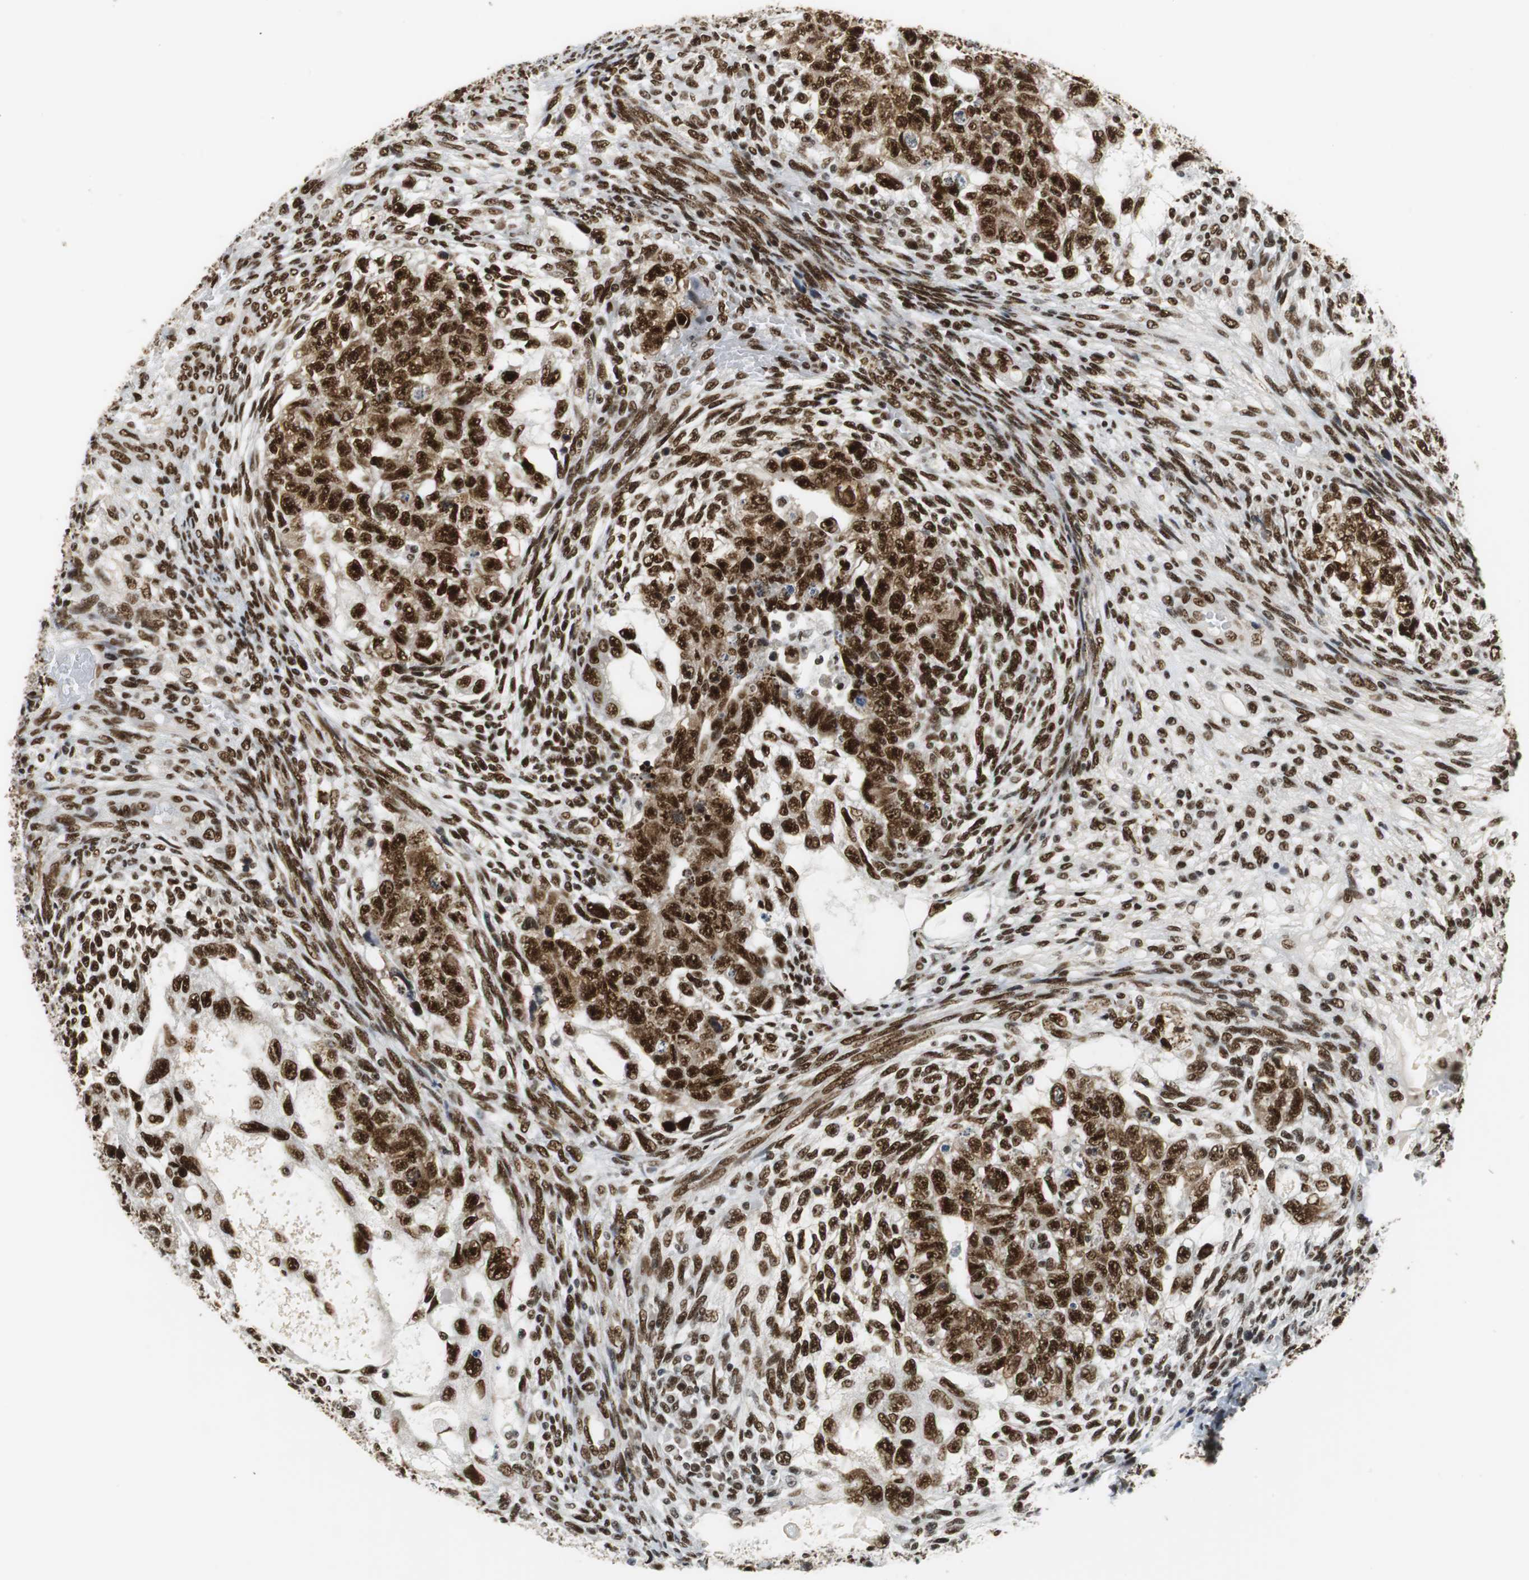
{"staining": {"intensity": "strong", "quantity": ">75%", "location": "cytoplasmic/membranous,nuclear"}, "tissue": "testis cancer", "cell_type": "Tumor cells", "image_type": "cancer", "snomed": [{"axis": "morphology", "description": "Normal tissue, NOS"}, {"axis": "morphology", "description": "Carcinoma, Embryonal, NOS"}, {"axis": "topography", "description": "Testis"}], "caption": "High-magnification brightfield microscopy of testis cancer (embryonal carcinoma) stained with DAB (3,3'-diaminobenzidine) (brown) and counterstained with hematoxylin (blue). tumor cells exhibit strong cytoplasmic/membranous and nuclear expression is seen in approximately>75% of cells.", "gene": "PRKDC", "patient": {"sex": "male", "age": 36}}